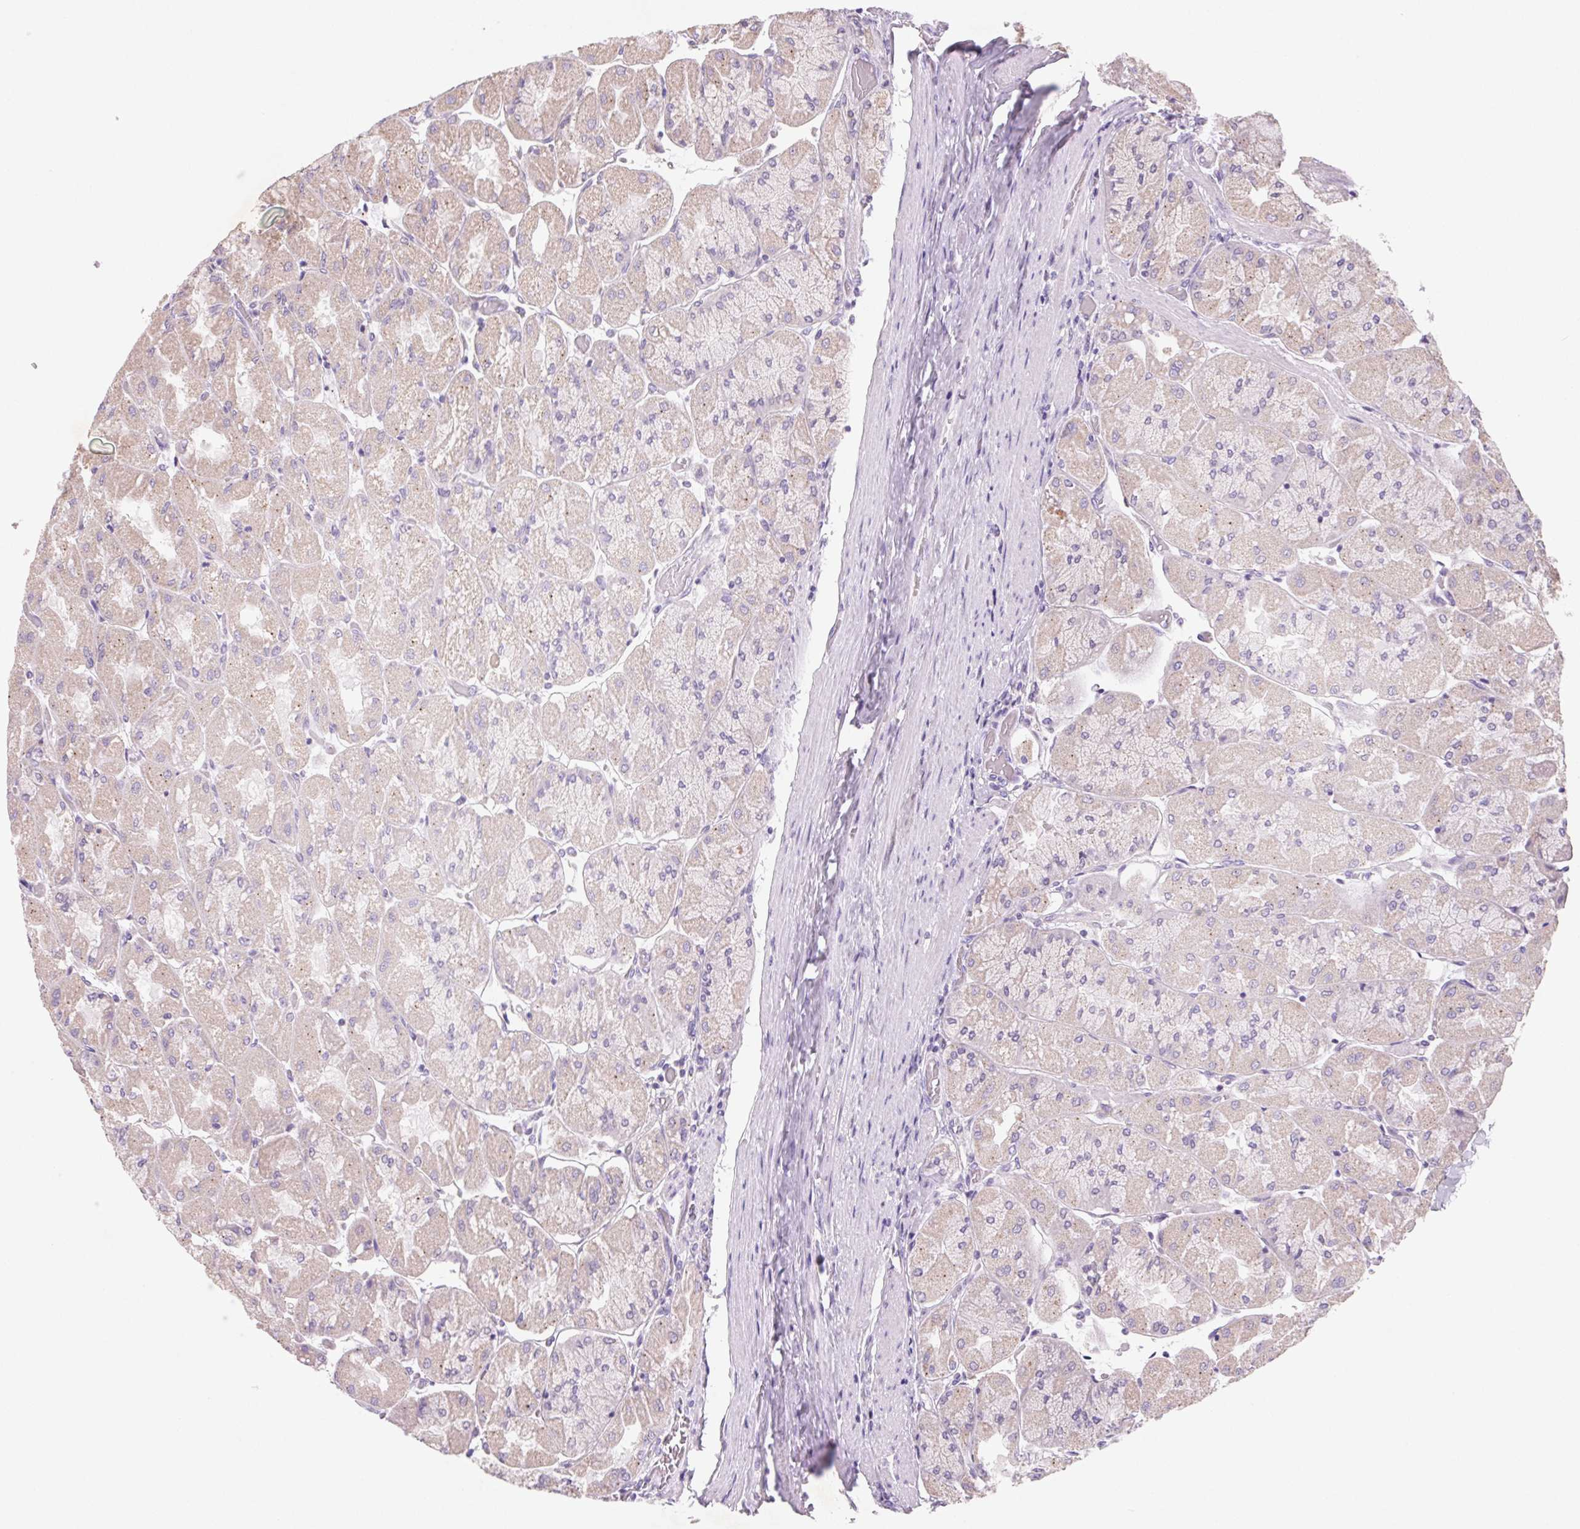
{"staining": {"intensity": "moderate", "quantity": "<25%", "location": "nuclear"}, "tissue": "stomach", "cell_type": "Glandular cells", "image_type": "normal", "snomed": [{"axis": "morphology", "description": "Normal tissue, NOS"}, {"axis": "topography", "description": "Stomach"}], "caption": "Immunohistochemical staining of benign stomach shows low levels of moderate nuclear staining in about <25% of glandular cells.", "gene": "DPPA5", "patient": {"sex": "female", "age": 61}}